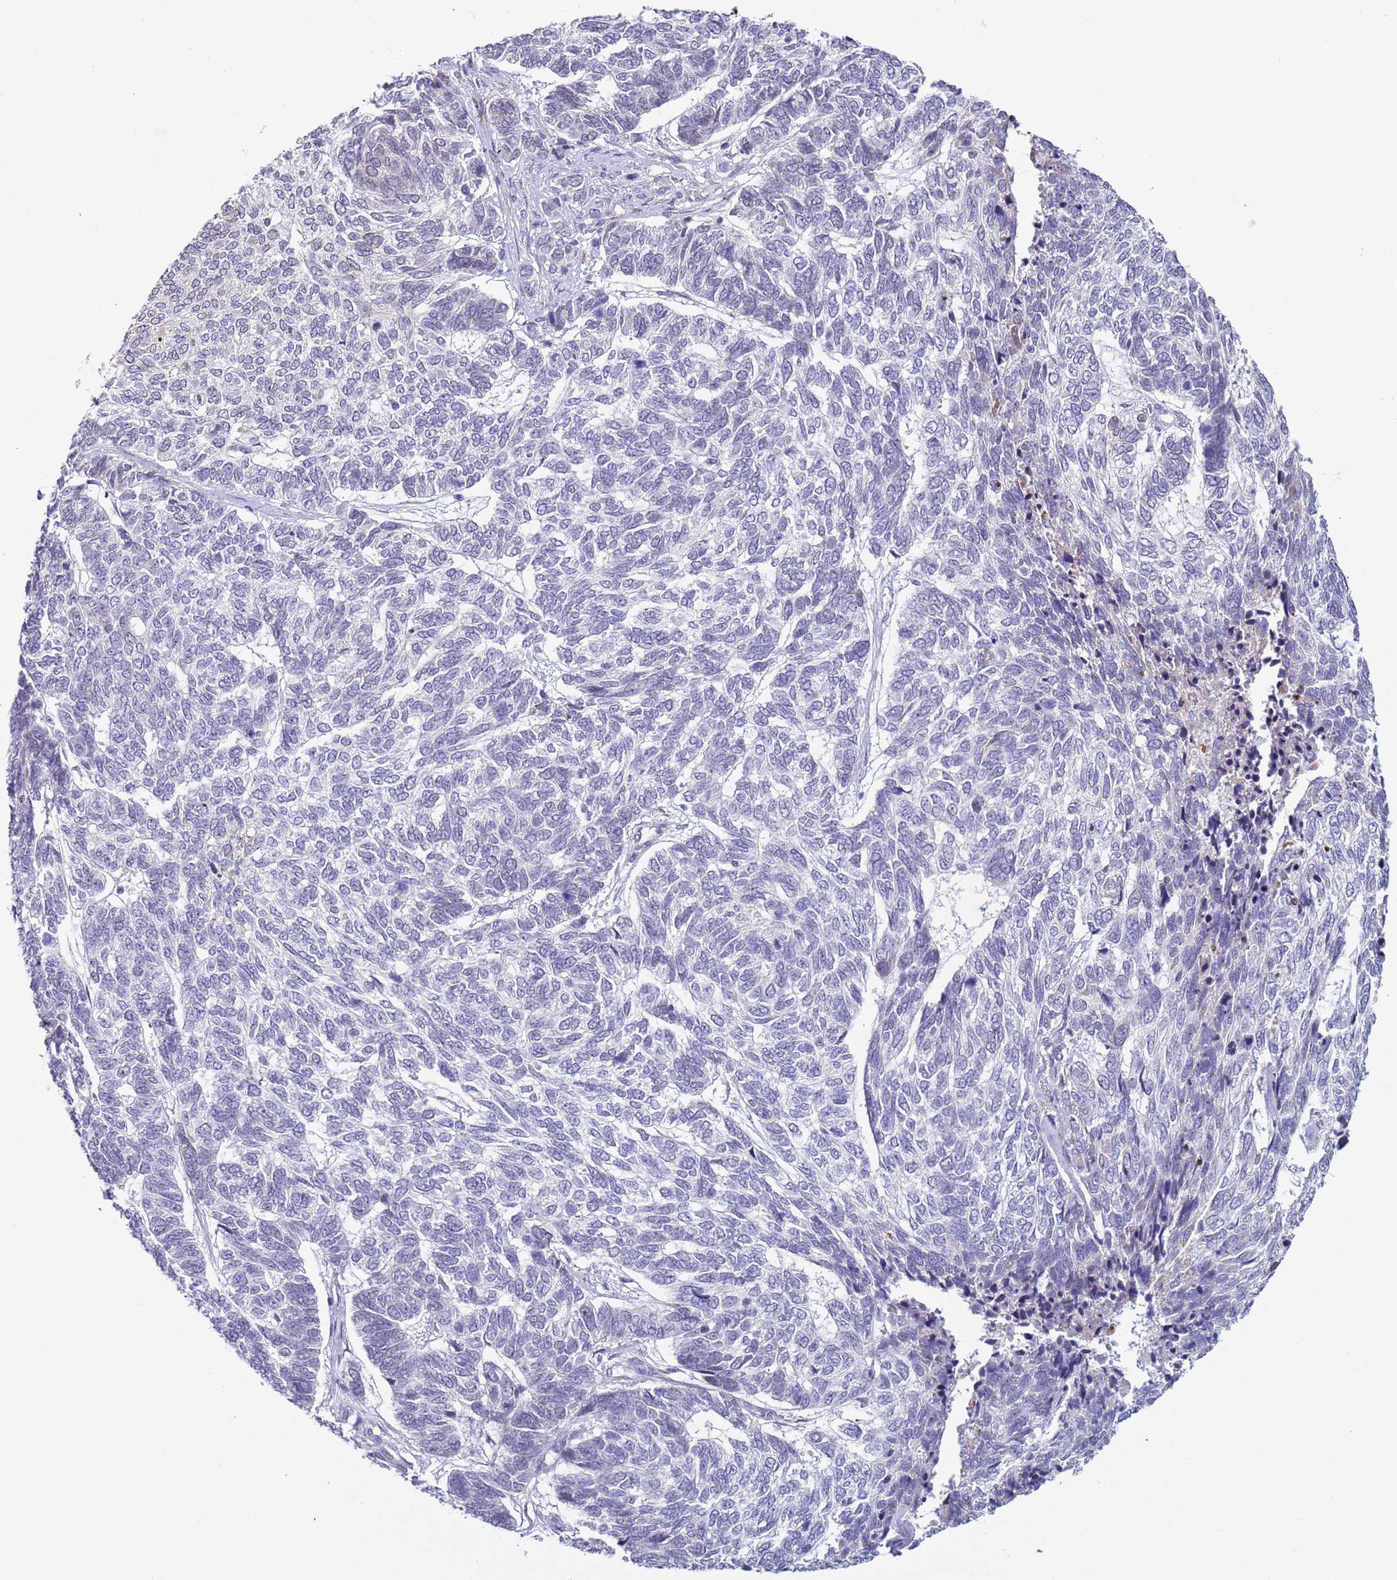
{"staining": {"intensity": "negative", "quantity": "none", "location": "none"}, "tissue": "skin cancer", "cell_type": "Tumor cells", "image_type": "cancer", "snomed": [{"axis": "morphology", "description": "Basal cell carcinoma"}, {"axis": "topography", "description": "Skin"}], "caption": "Protein analysis of basal cell carcinoma (skin) displays no significant staining in tumor cells.", "gene": "NPAP1", "patient": {"sex": "female", "age": 65}}